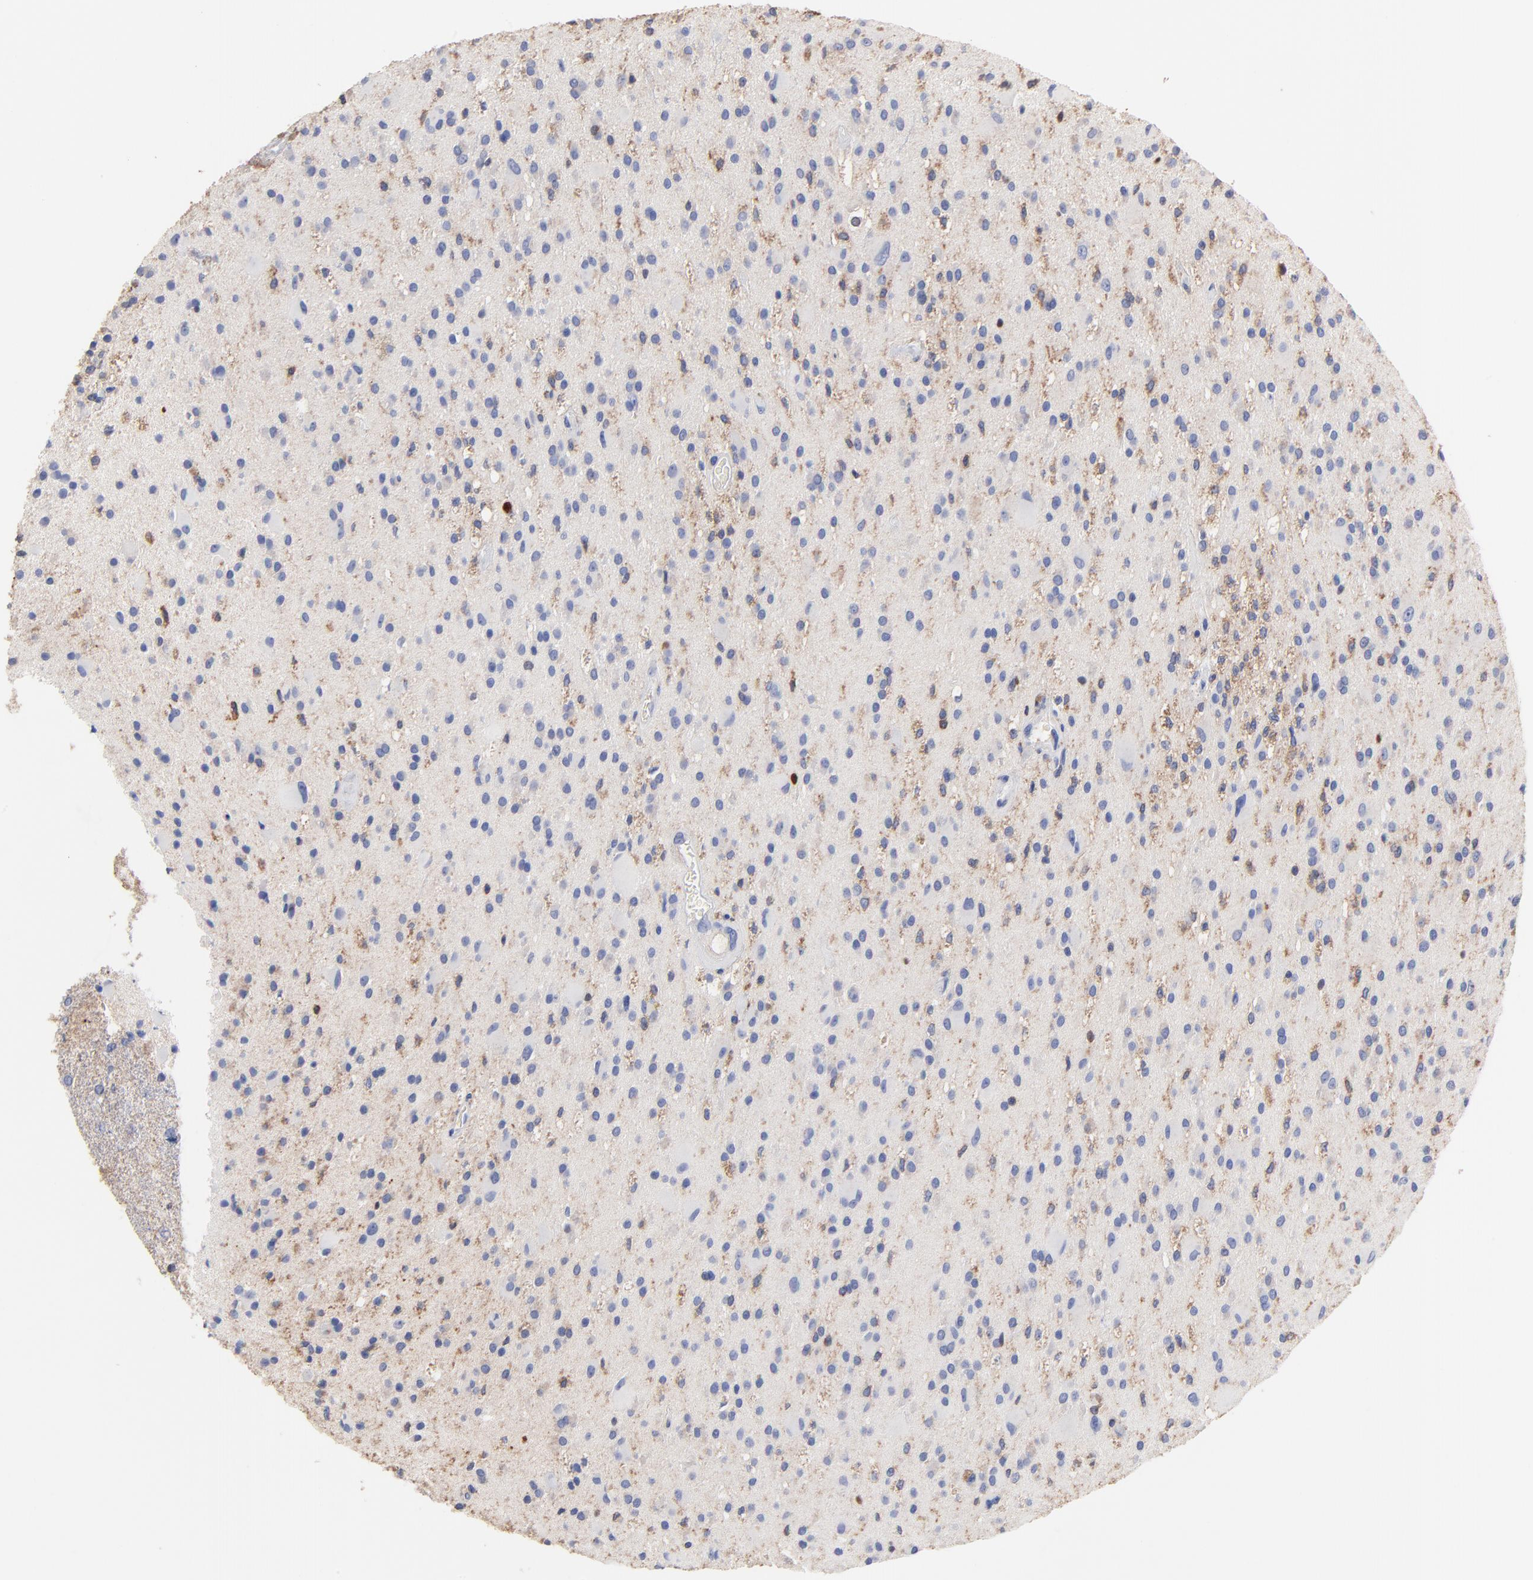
{"staining": {"intensity": "weak", "quantity": "25%-75%", "location": "cytoplasmic/membranous"}, "tissue": "glioma", "cell_type": "Tumor cells", "image_type": "cancer", "snomed": [{"axis": "morphology", "description": "Glioma, malignant, Low grade"}, {"axis": "topography", "description": "Brain"}], "caption": "Immunohistochemistry photomicrograph of human glioma stained for a protein (brown), which displays low levels of weak cytoplasmic/membranous staining in about 25%-75% of tumor cells.", "gene": "ASL", "patient": {"sex": "male", "age": 58}}